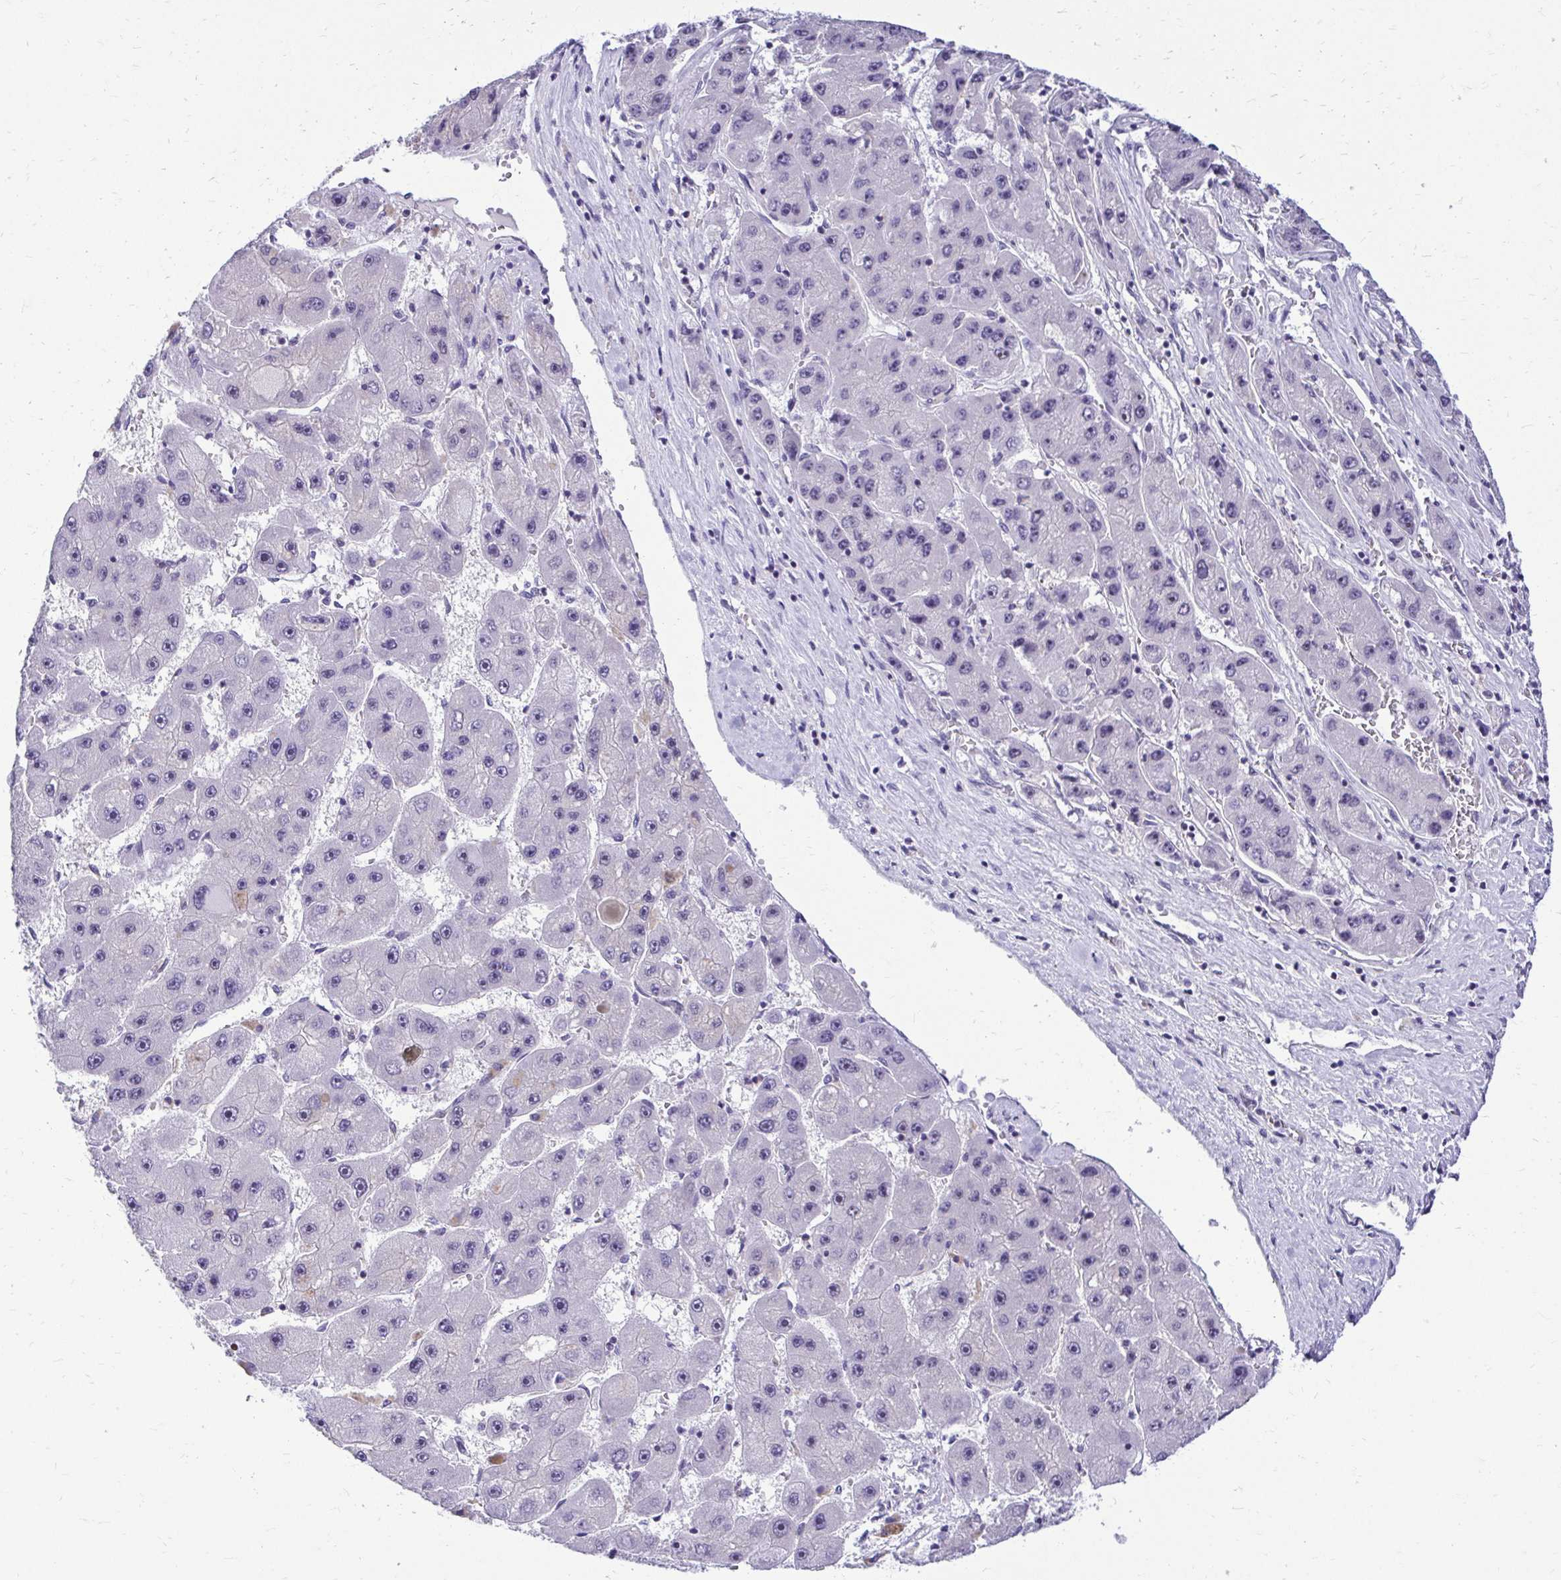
{"staining": {"intensity": "negative", "quantity": "none", "location": "none"}, "tissue": "liver cancer", "cell_type": "Tumor cells", "image_type": "cancer", "snomed": [{"axis": "morphology", "description": "Carcinoma, Hepatocellular, NOS"}, {"axis": "topography", "description": "Liver"}], "caption": "Immunohistochemical staining of human liver cancer exhibits no significant expression in tumor cells.", "gene": "NIFK", "patient": {"sex": "female", "age": 61}}